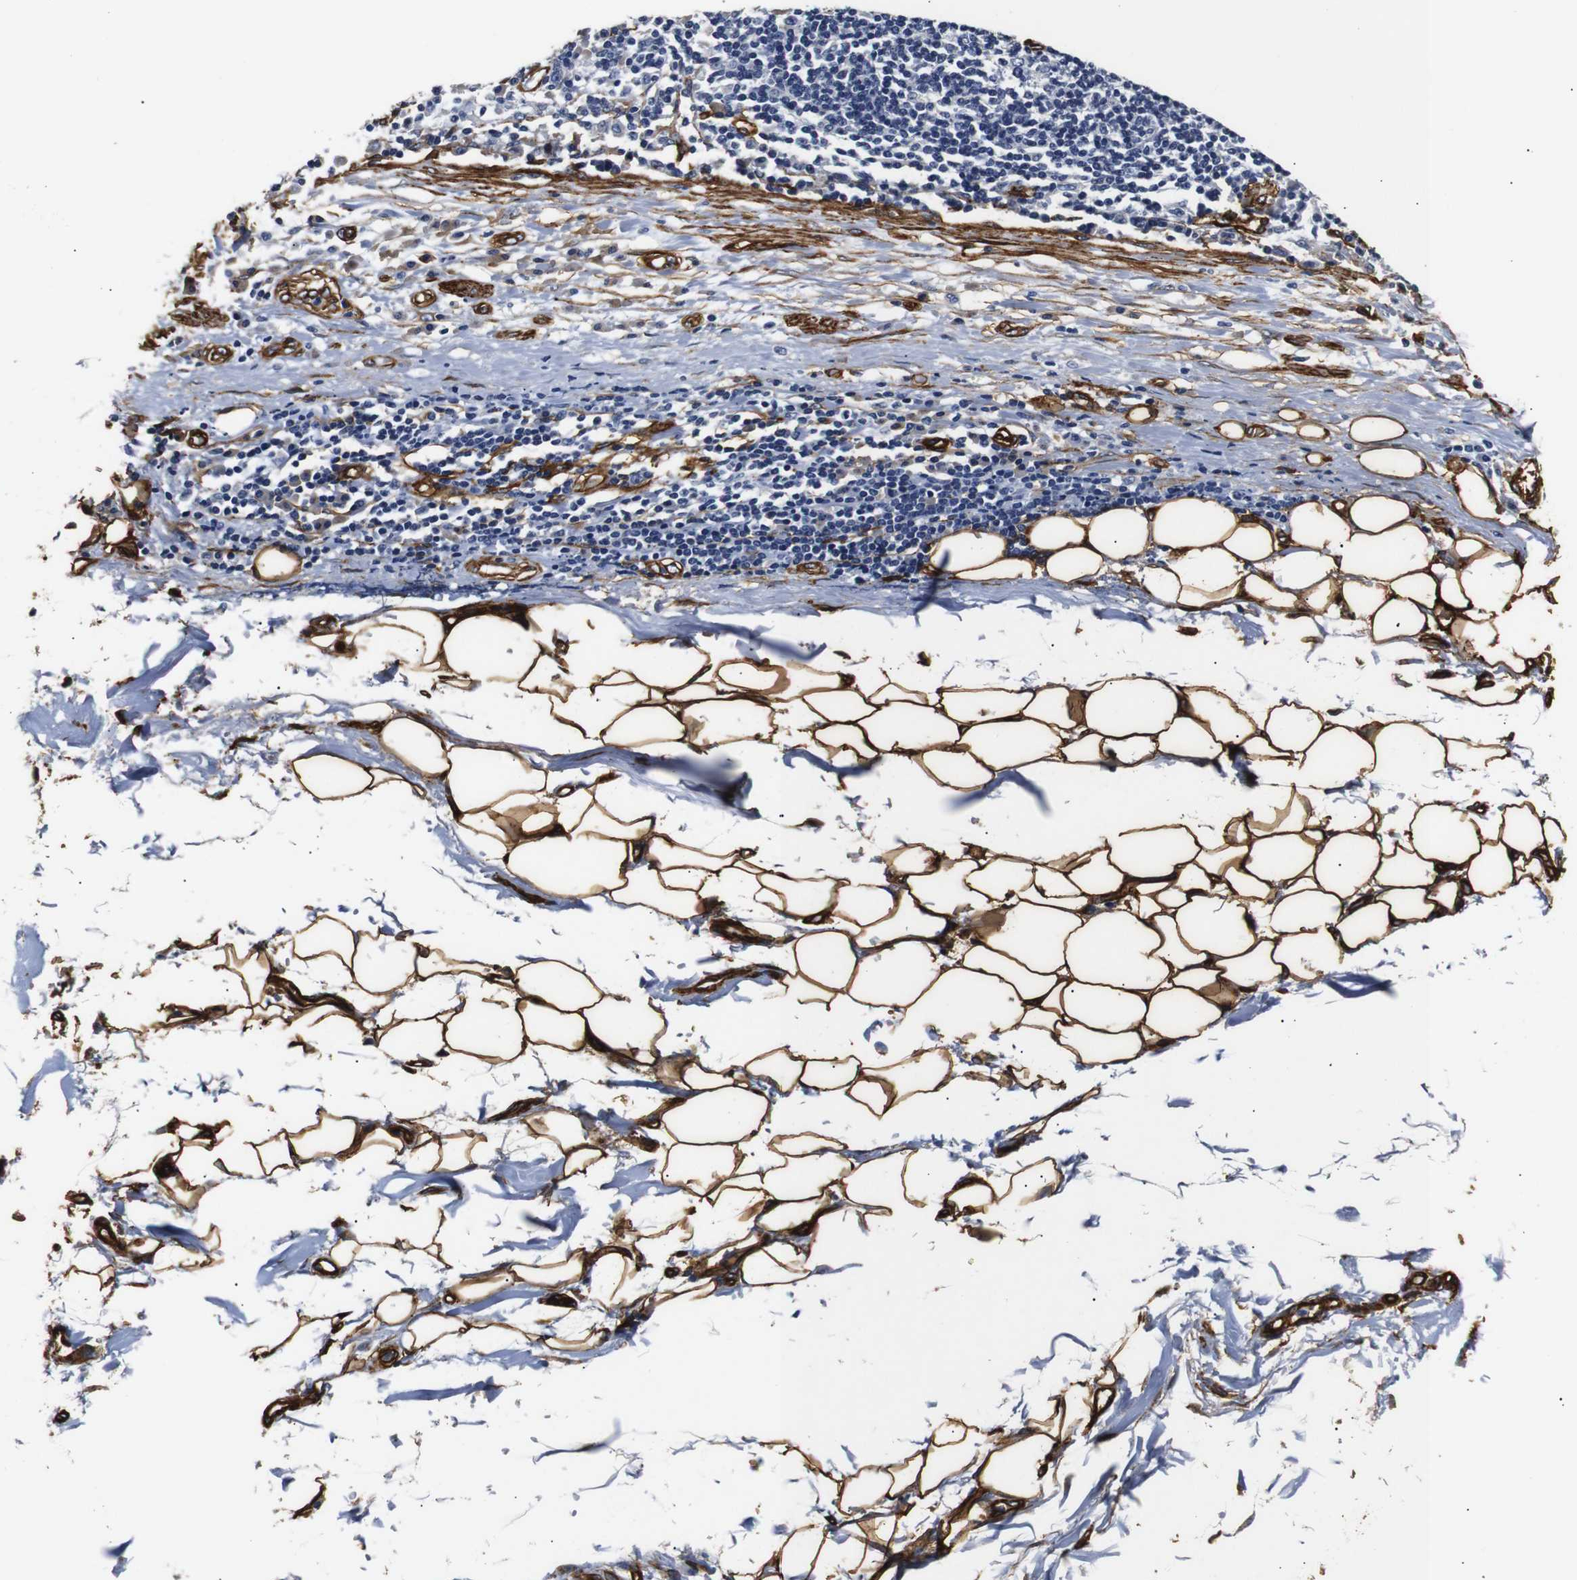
{"staining": {"intensity": "strong", "quantity": ">75%", "location": "cytoplasmic/membranous"}, "tissue": "adipose tissue", "cell_type": "Adipocytes", "image_type": "normal", "snomed": [{"axis": "morphology", "description": "Normal tissue, NOS"}, {"axis": "morphology", "description": "Adenocarcinoma, NOS"}, {"axis": "topography", "description": "Esophagus"}], "caption": "A brown stain highlights strong cytoplasmic/membranous positivity of a protein in adipocytes of unremarkable human adipose tissue.", "gene": "CAV2", "patient": {"sex": "male", "age": 62}}